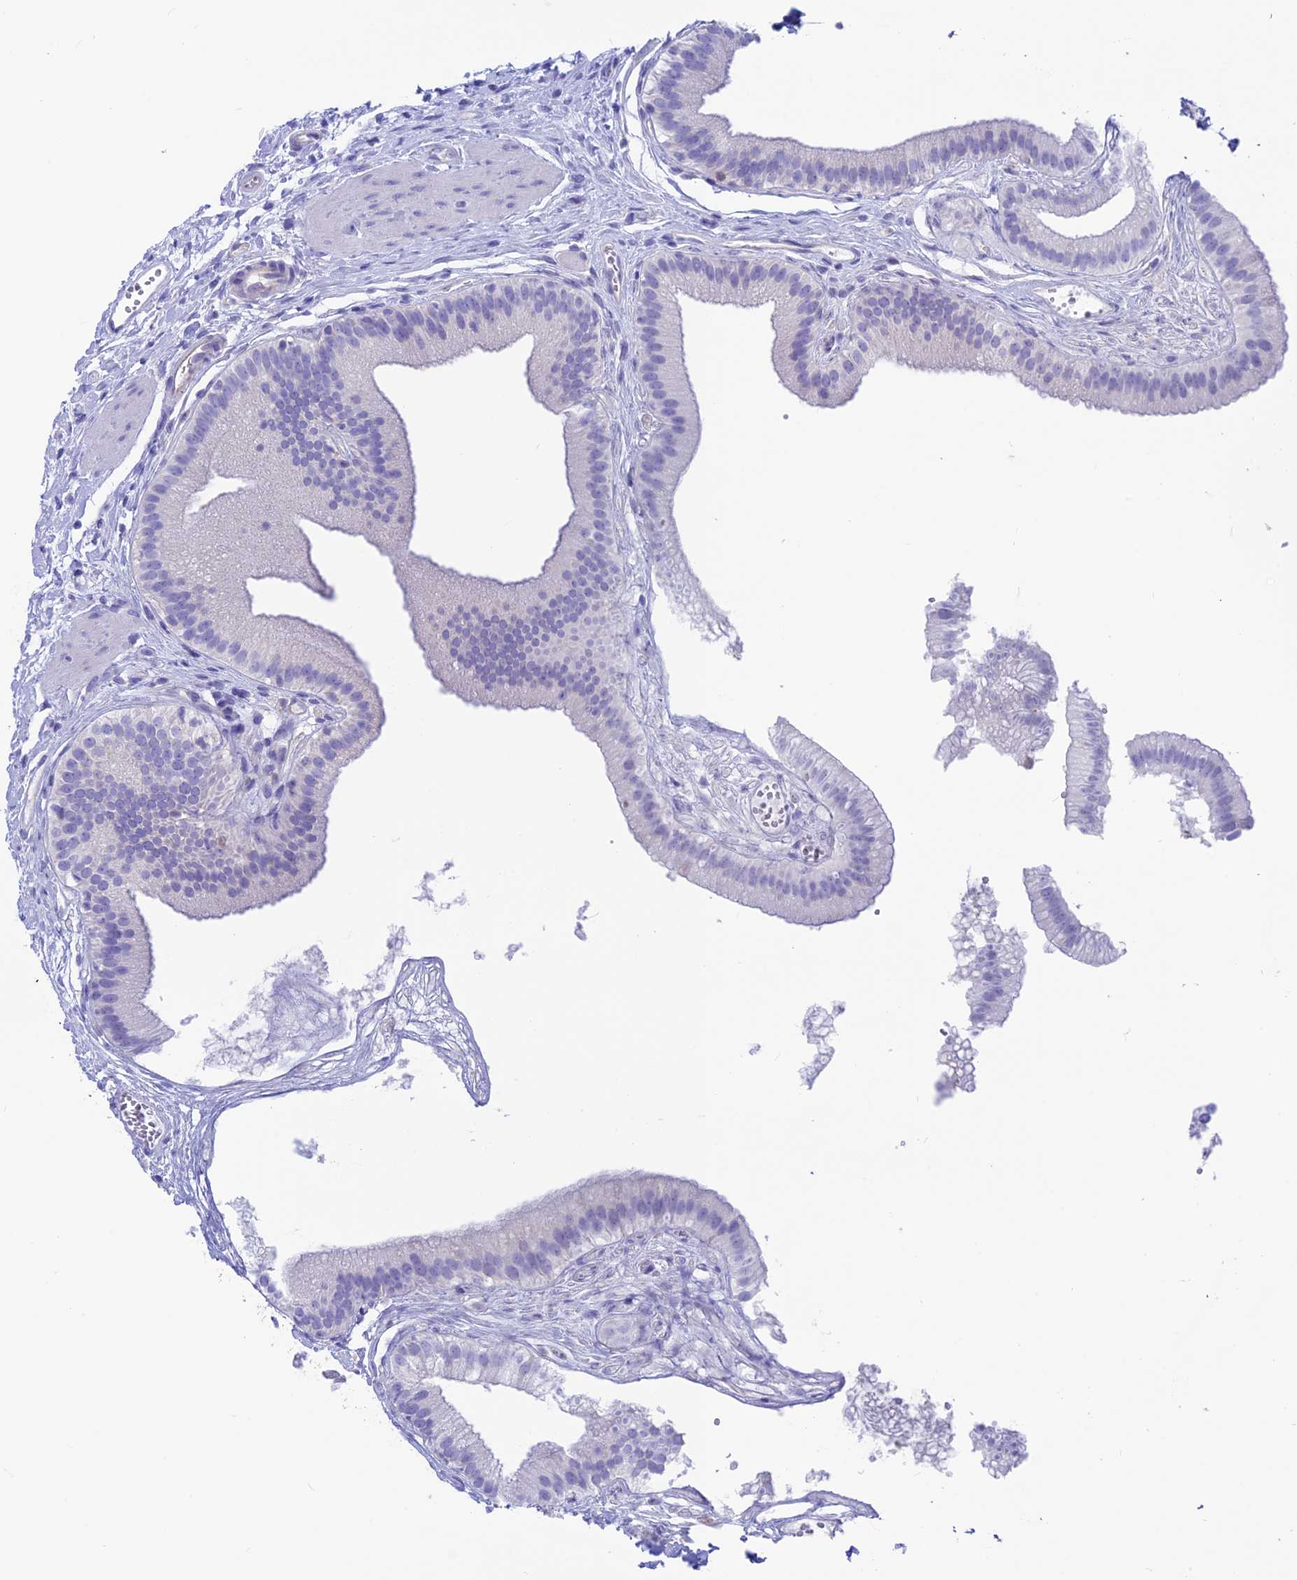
{"staining": {"intensity": "negative", "quantity": "none", "location": "none"}, "tissue": "gallbladder", "cell_type": "Glandular cells", "image_type": "normal", "snomed": [{"axis": "morphology", "description": "Normal tissue, NOS"}, {"axis": "topography", "description": "Gallbladder"}], "caption": "There is no significant expression in glandular cells of gallbladder. Nuclei are stained in blue.", "gene": "GNGT2", "patient": {"sex": "female", "age": 54}}